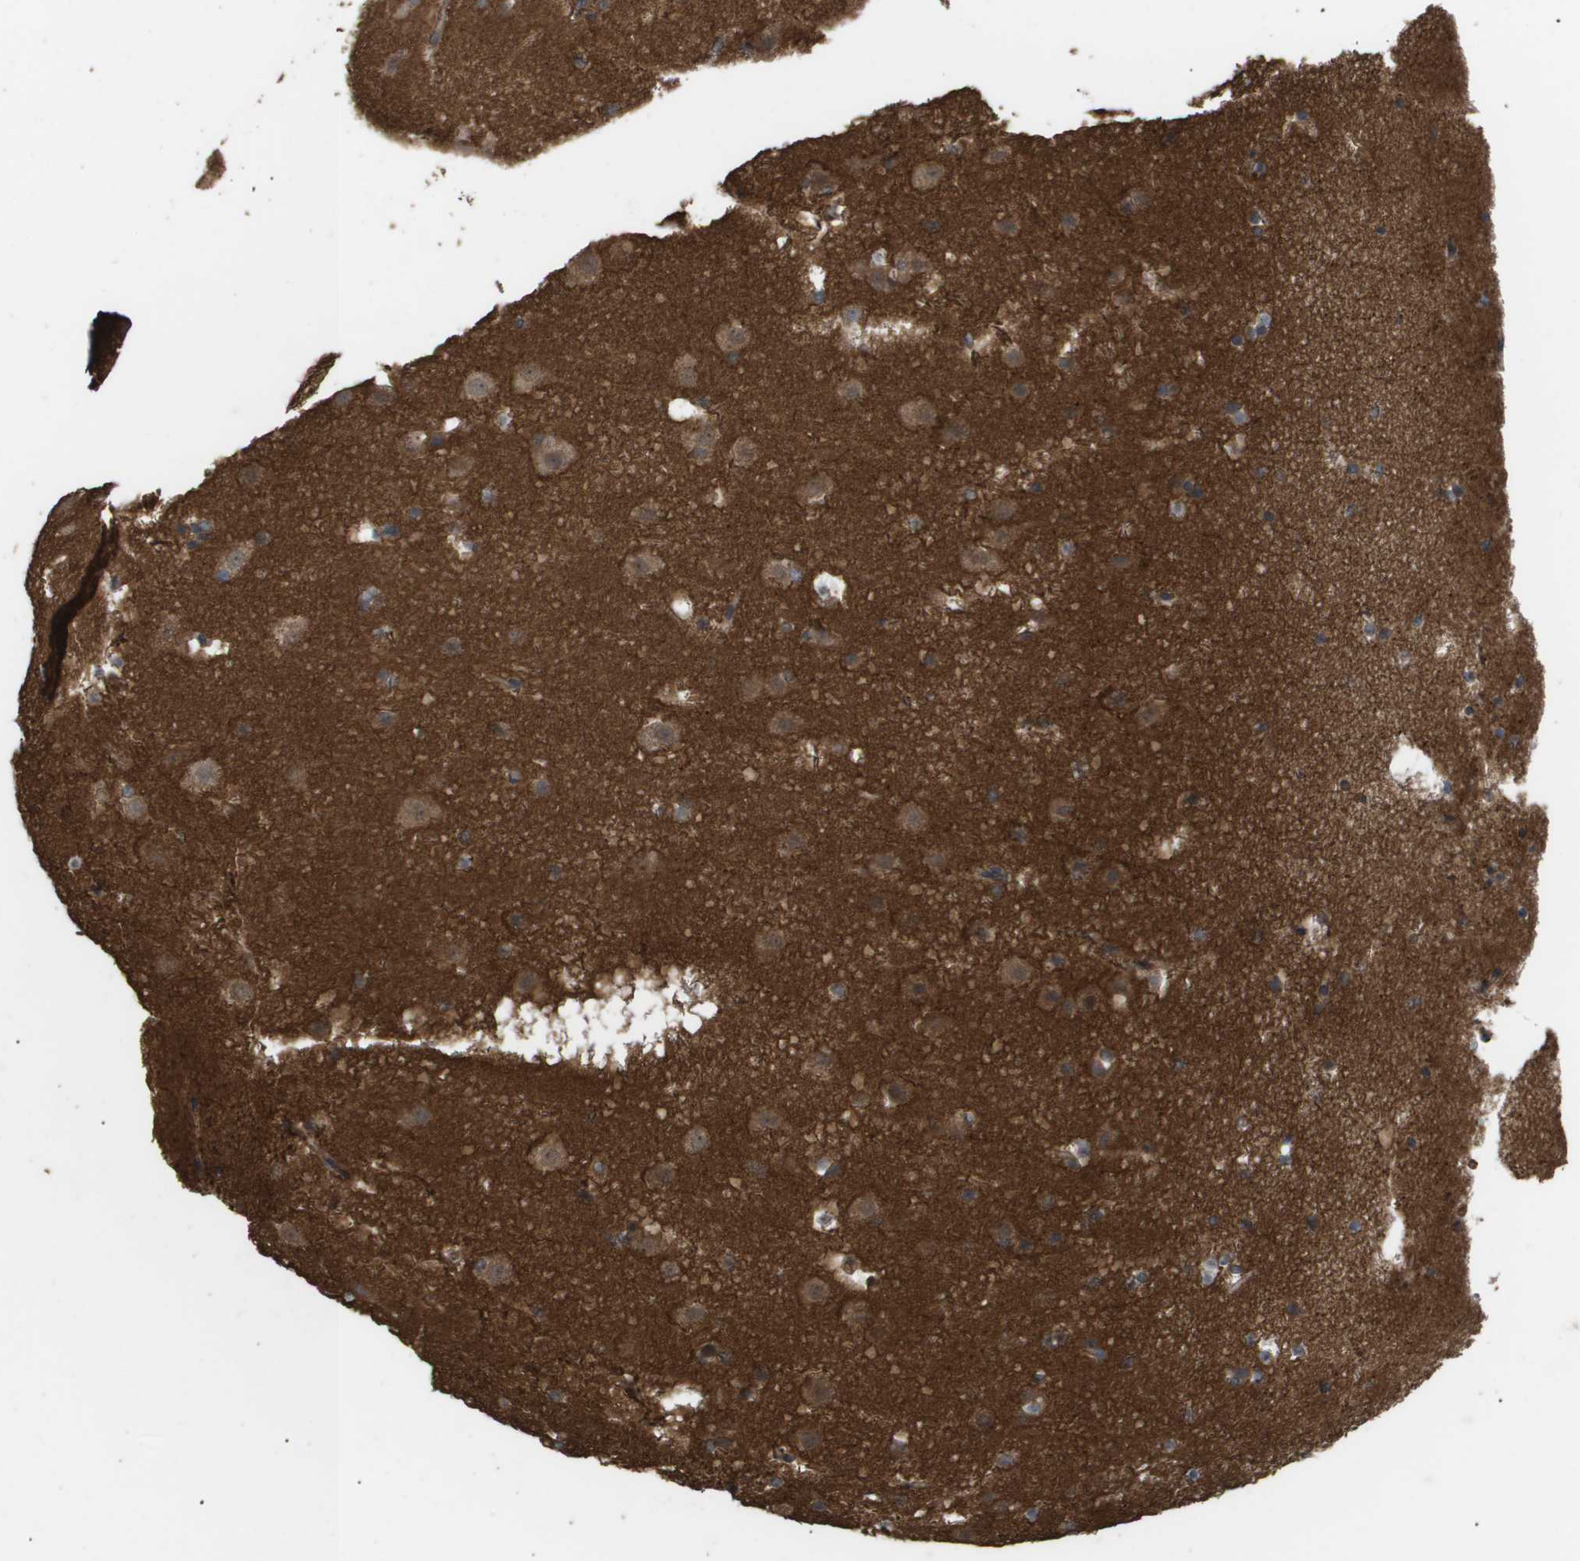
{"staining": {"intensity": "moderate", "quantity": ">75%", "location": "cytoplasmic/membranous"}, "tissue": "cerebral cortex", "cell_type": "Endothelial cells", "image_type": "normal", "snomed": [{"axis": "morphology", "description": "Normal tissue, NOS"}, {"axis": "topography", "description": "Cerebral cortex"}], "caption": "This micrograph demonstrates IHC staining of unremarkable human cerebral cortex, with medium moderate cytoplasmic/membranous staining in approximately >75% of endothelial cells.", "gene": "CUL5", "patient": {"sex": "male", "age": 45}}